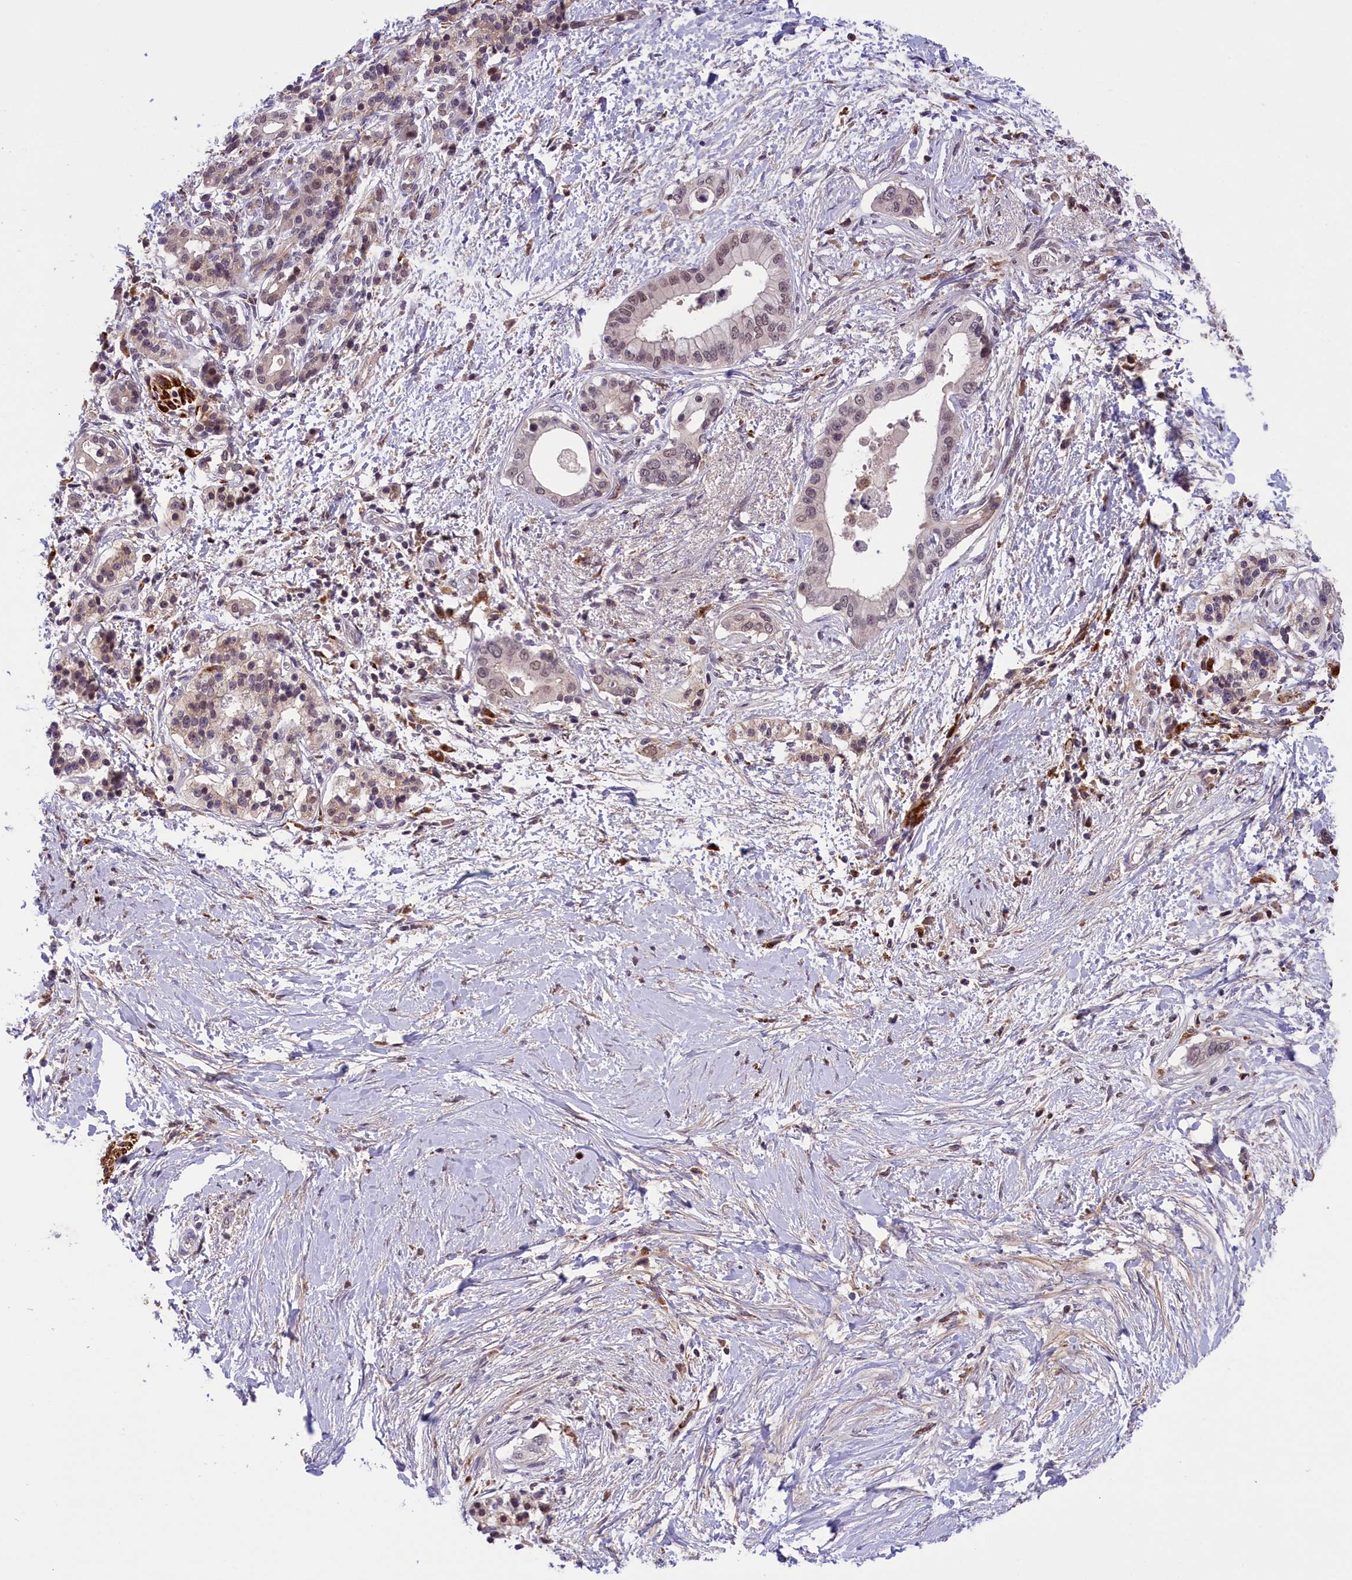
{"staining": {"intensity": "weak", "quantity": "25%-75%", "location": "nuclear"}, "tissue": "pancreatic cancer", "cell_type": "Tumor cells", "image_type": "cancer", "snomed": [{"axis": "morphology", "description": "Normal tissue, NOS"}, {"axis": "morphology", "description": "Adenocarcinoma, NOS"}, {"axis": "topography", "description": "Pancreas"}, {"axis": "topography", "description": "Peripheral nerve tissue"}], "caption": "Immunohistochemistry (IHC) micrograph of adenocarcinoma (pancreatic) stained for a protein (brown), which demonstrates low levels of weak nuclear positivity in about 25%-75% of tumor cells.", "gene": "STYX", "patient": {"sex": "male", "age": 59}}